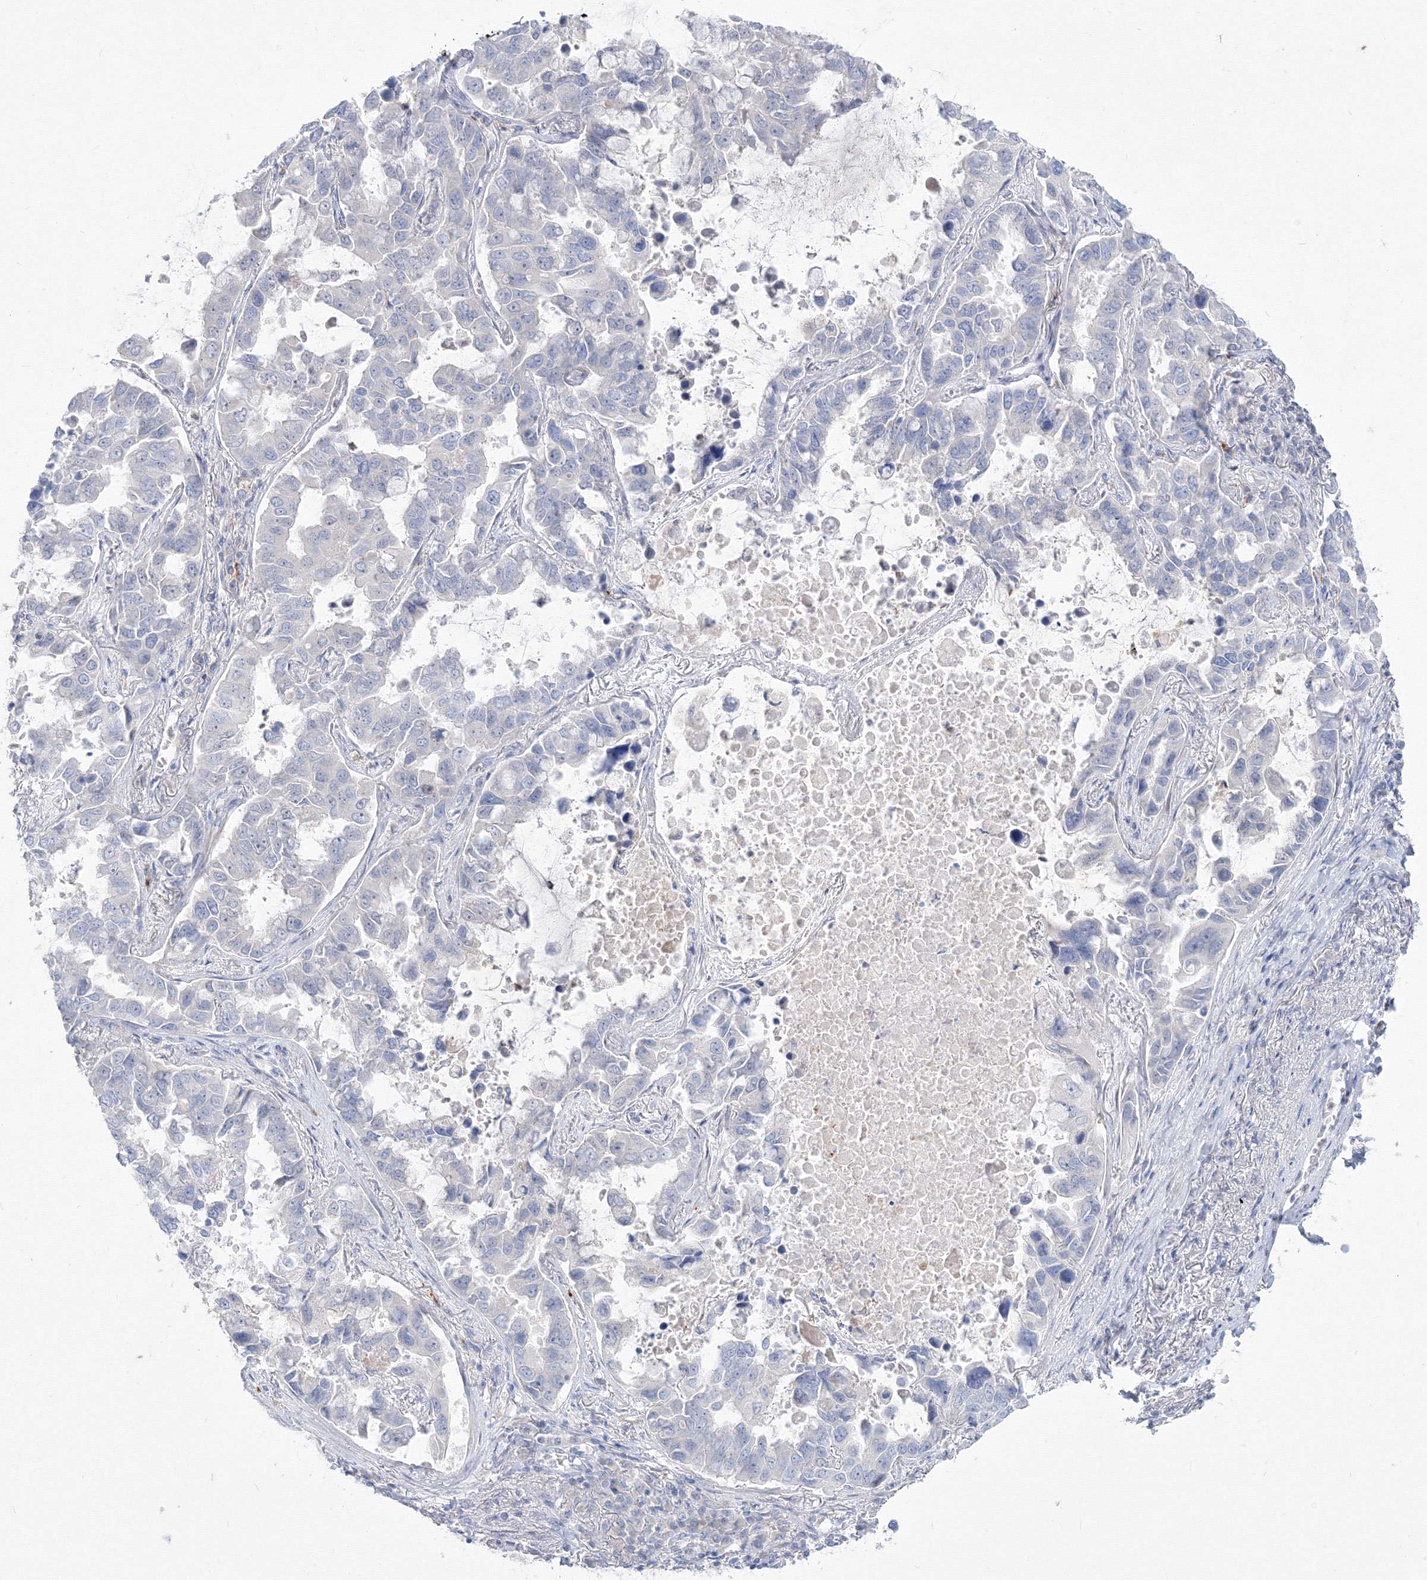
{"staining": {"intensity": "negative", "quantity": "none", "location": "none"}, "tissue": "lung cancer", "cell_type": "Tumor cells", "image_type": "cancer", "snomed": [{"axis": "morphology", "description": "Adenocarcinoma, NOS"}, {"axis": "topography", "description": "Lung"}], "caption": "Lung cancer stained for a protein using immunohistochemistry (IHC) shows no expression tumor cells.", "gene": "FBXL8", "patient": {"sex": "male", "age": 64}}